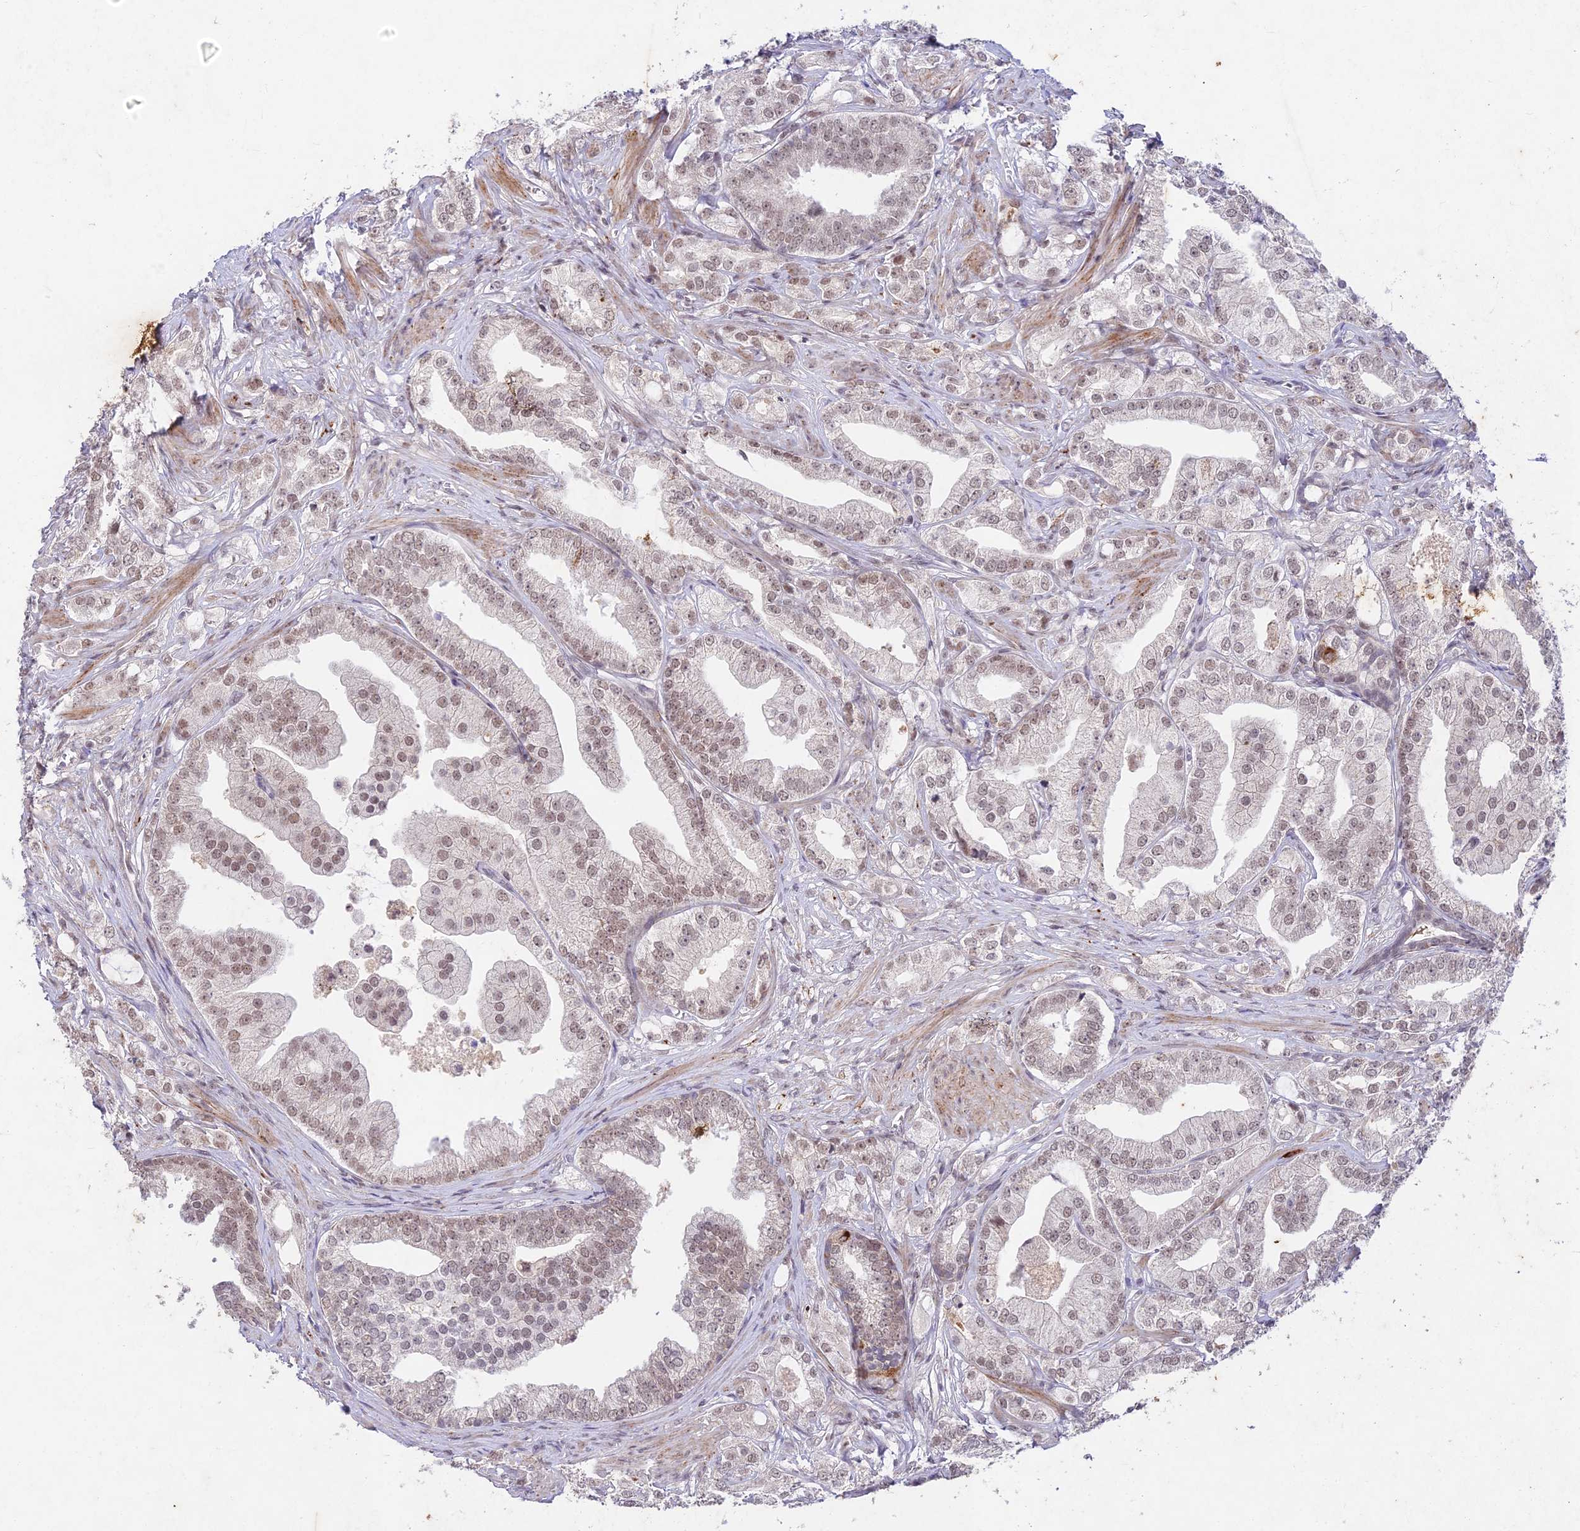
{"staining": {"intensity": "weak", "quantity": "25%-75%", "location": "nuclear"}, "tissue": "prostate cancer", "cell_type": "Tumor cells", "image_type": "cancer", "snomed": [{"axis": "morphology", "description": "Adenocarcinoma, High grade"}, {"axis": "topography", "description": "Prostate"}], "caption": "DAB immunohistochemical staining of human adenocarcinoma (high-grade) (prostate) reveals weak nuclear protein positivity in approximately 25%-75% of tumor cells.", "gene": "RAVER1", "patient": {"sex": "male", "age": 50}}